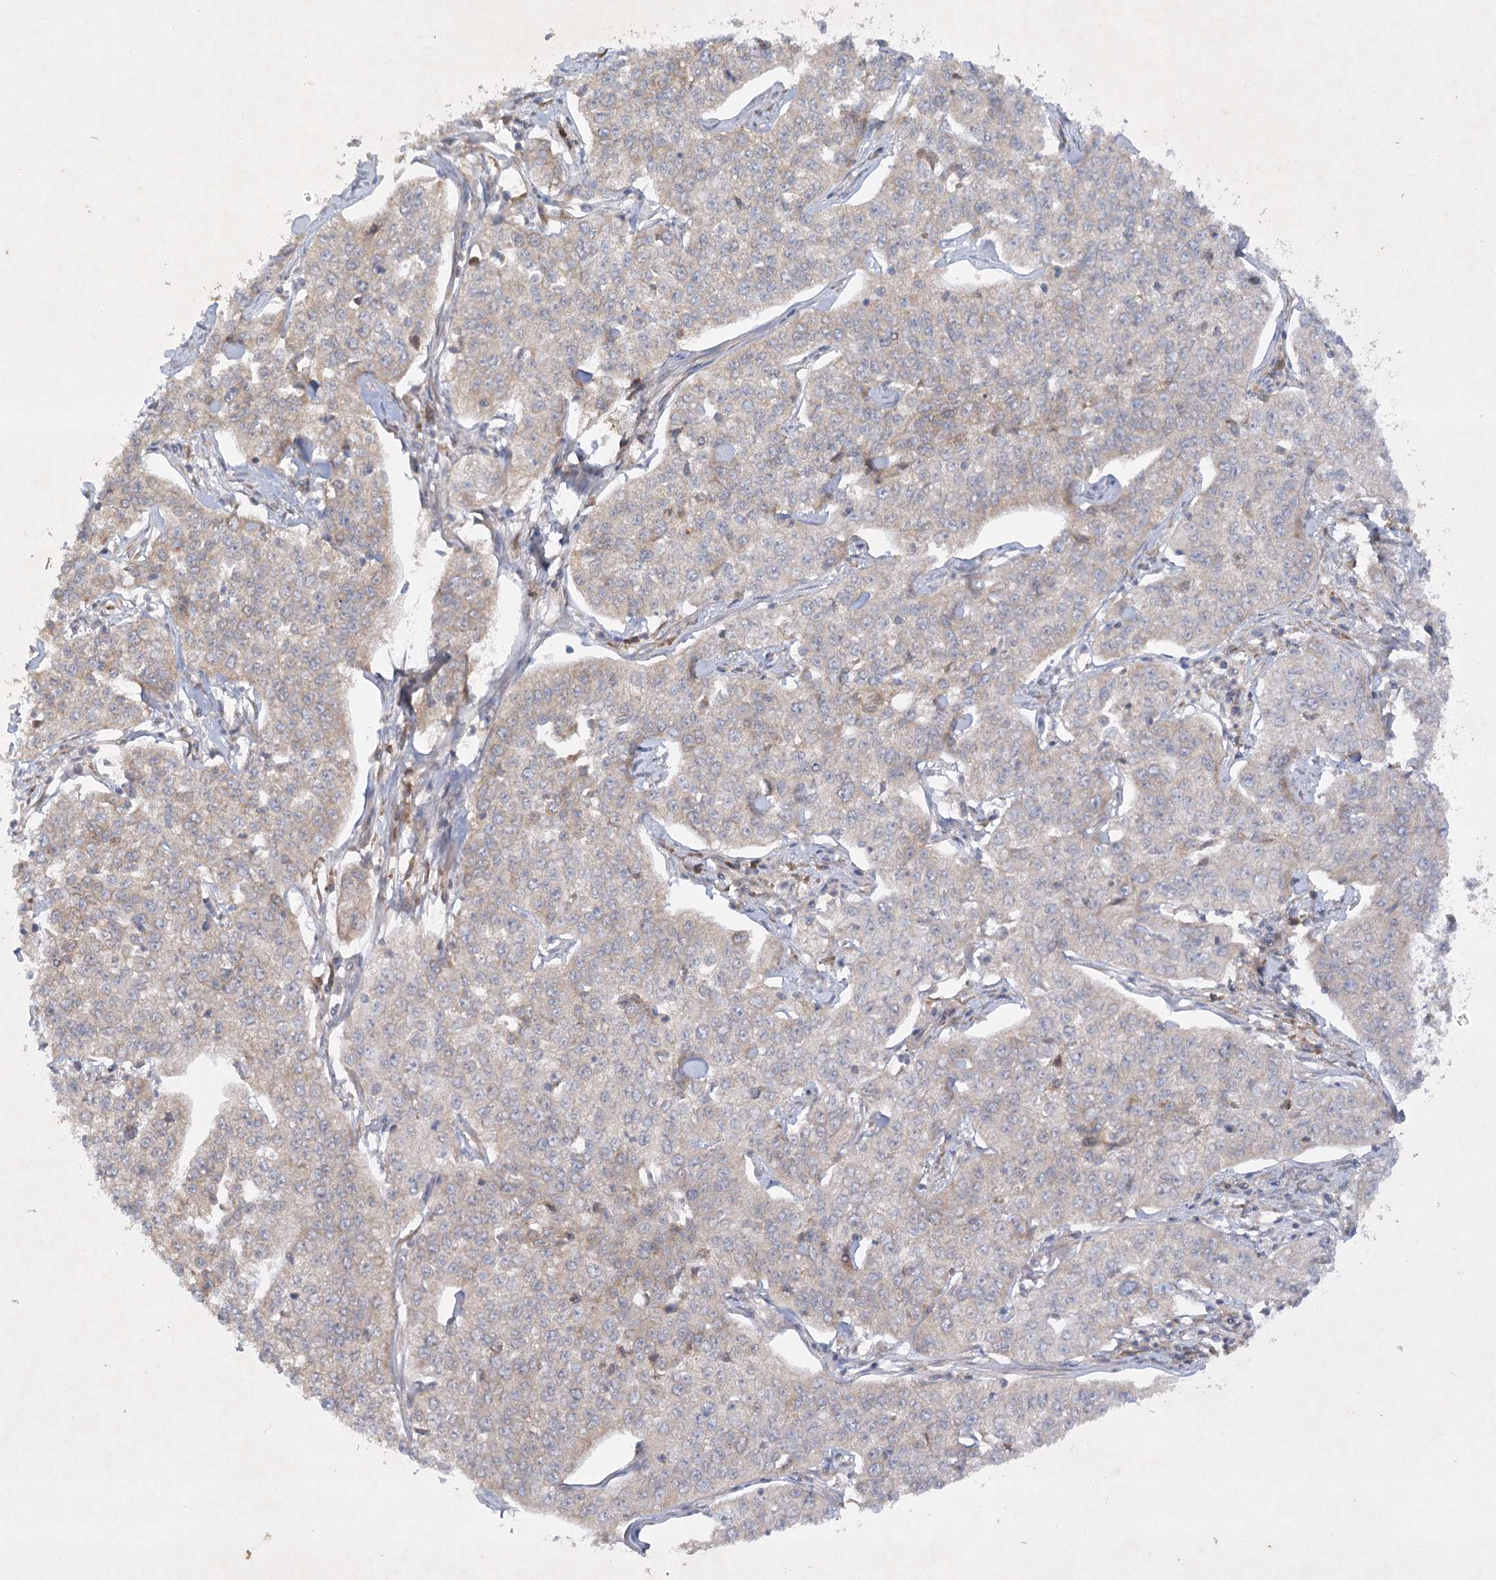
{"staining": {"intensity": "weak", "quantity": "<25%", "location": "cytoplasmic/membranous"}, "tissue": "cervical cancer", "cell_type": "Tumor cells", "image_type": "cancer", "snomed": [{"axis": "morphology", "description": "Squamous cell carcinoma, NOS"}, {"axis": "topography", "description": "Cervix"}], "caption": "DAB immunohistochemical staining of human cervical squamous cell carcinoma displays no significant staining in tumor cells. (Immunohistochemistry, brightfield microscopy, high magnification).", "gene": "TRAF3IP1", "patient": {"sex": "female", "age": 35}}